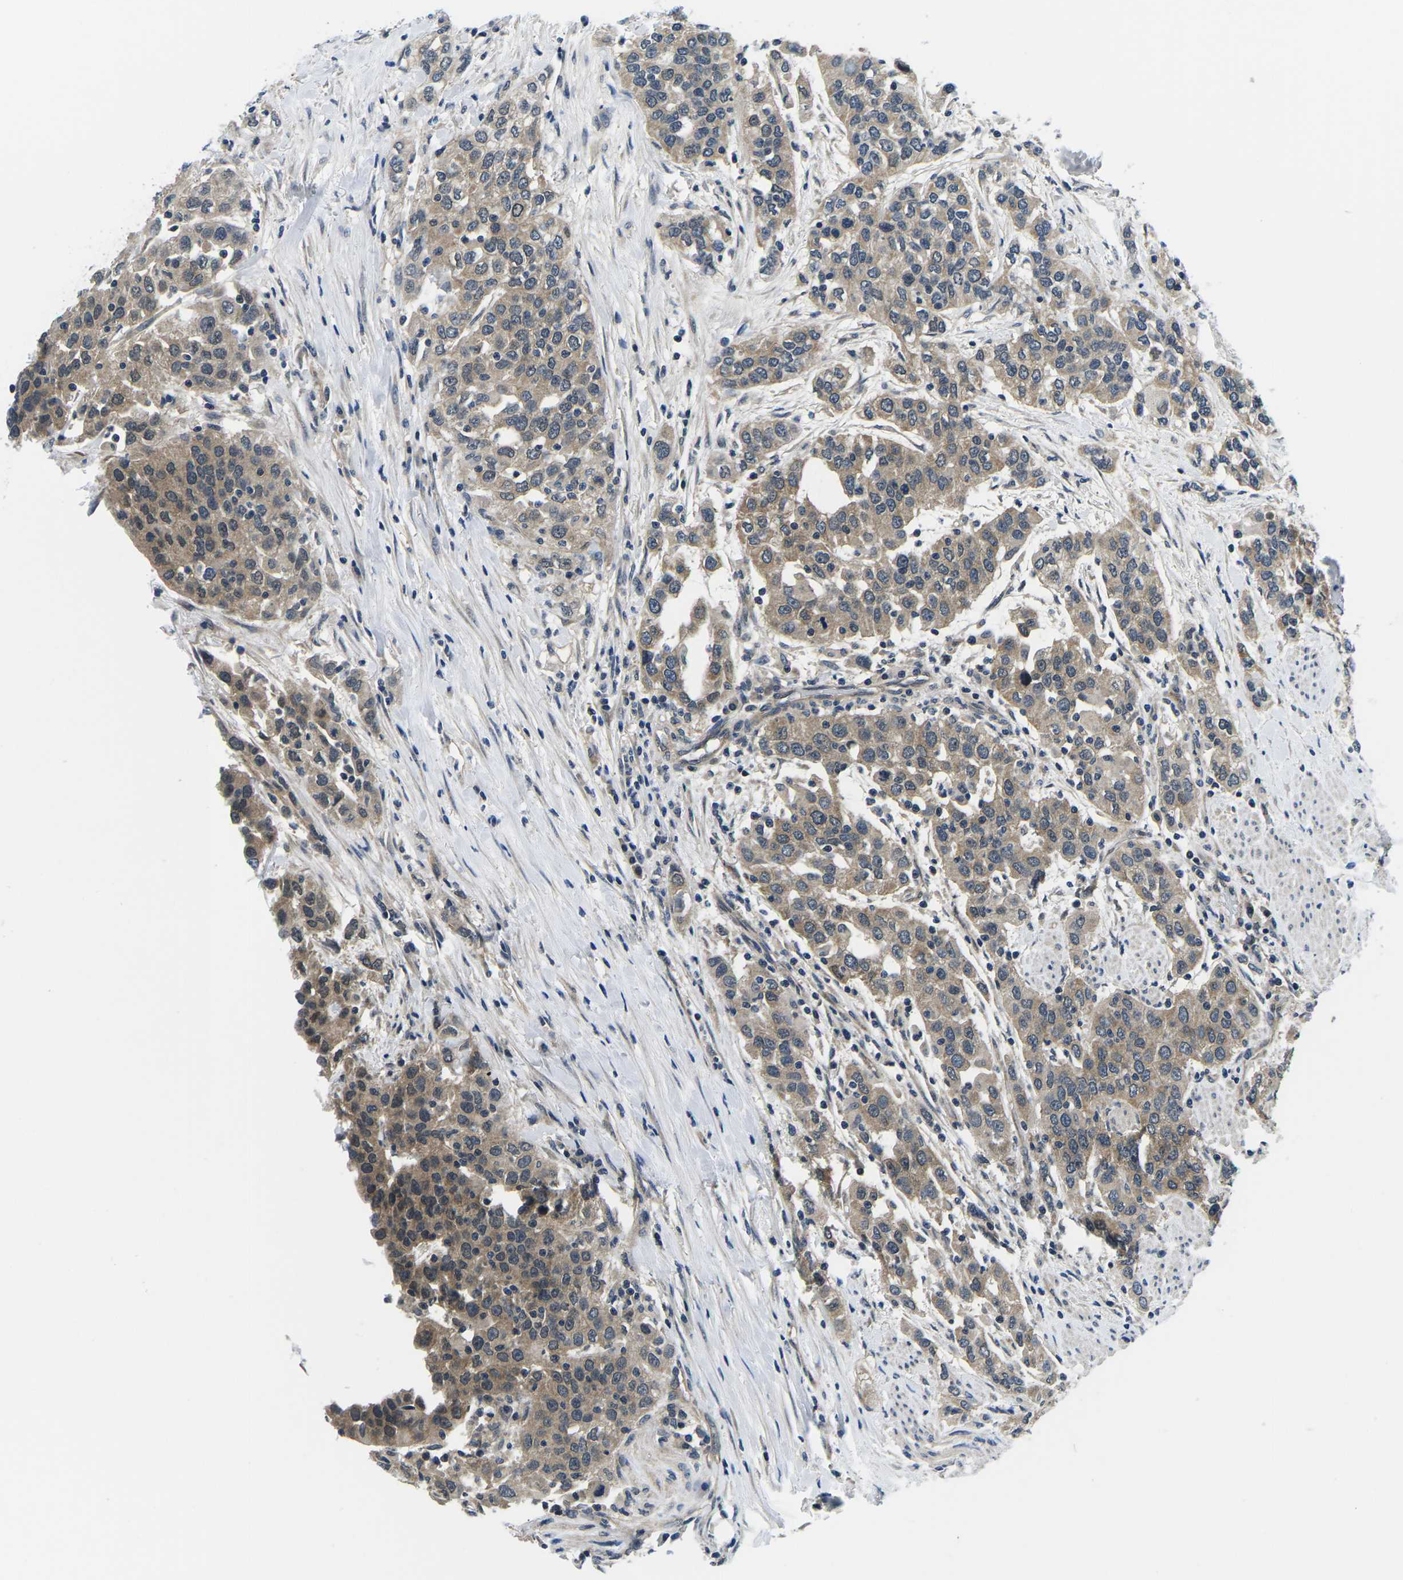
{"staining": {"intensity": "moderate", "quantity": ">75%", "location": "cytoplasmic/membranous"}, "tissue": "urothelial cancer", "cell_type": "Tumor cells", "image_type": "cancer", "snomed": [{"axis": "morphology", "description": "Urothelial carcinoma, High grade"}, {"axis": "topography", "description": "Urinary bladder"}], "caption": "Moderate cytoplasmic/membranous positivity is identified in approximately >75% of tumor cells in high-grade urothelial carcinoma.", "gene": "GSK3B", "patient": {"sex": "female", "age": 80}}